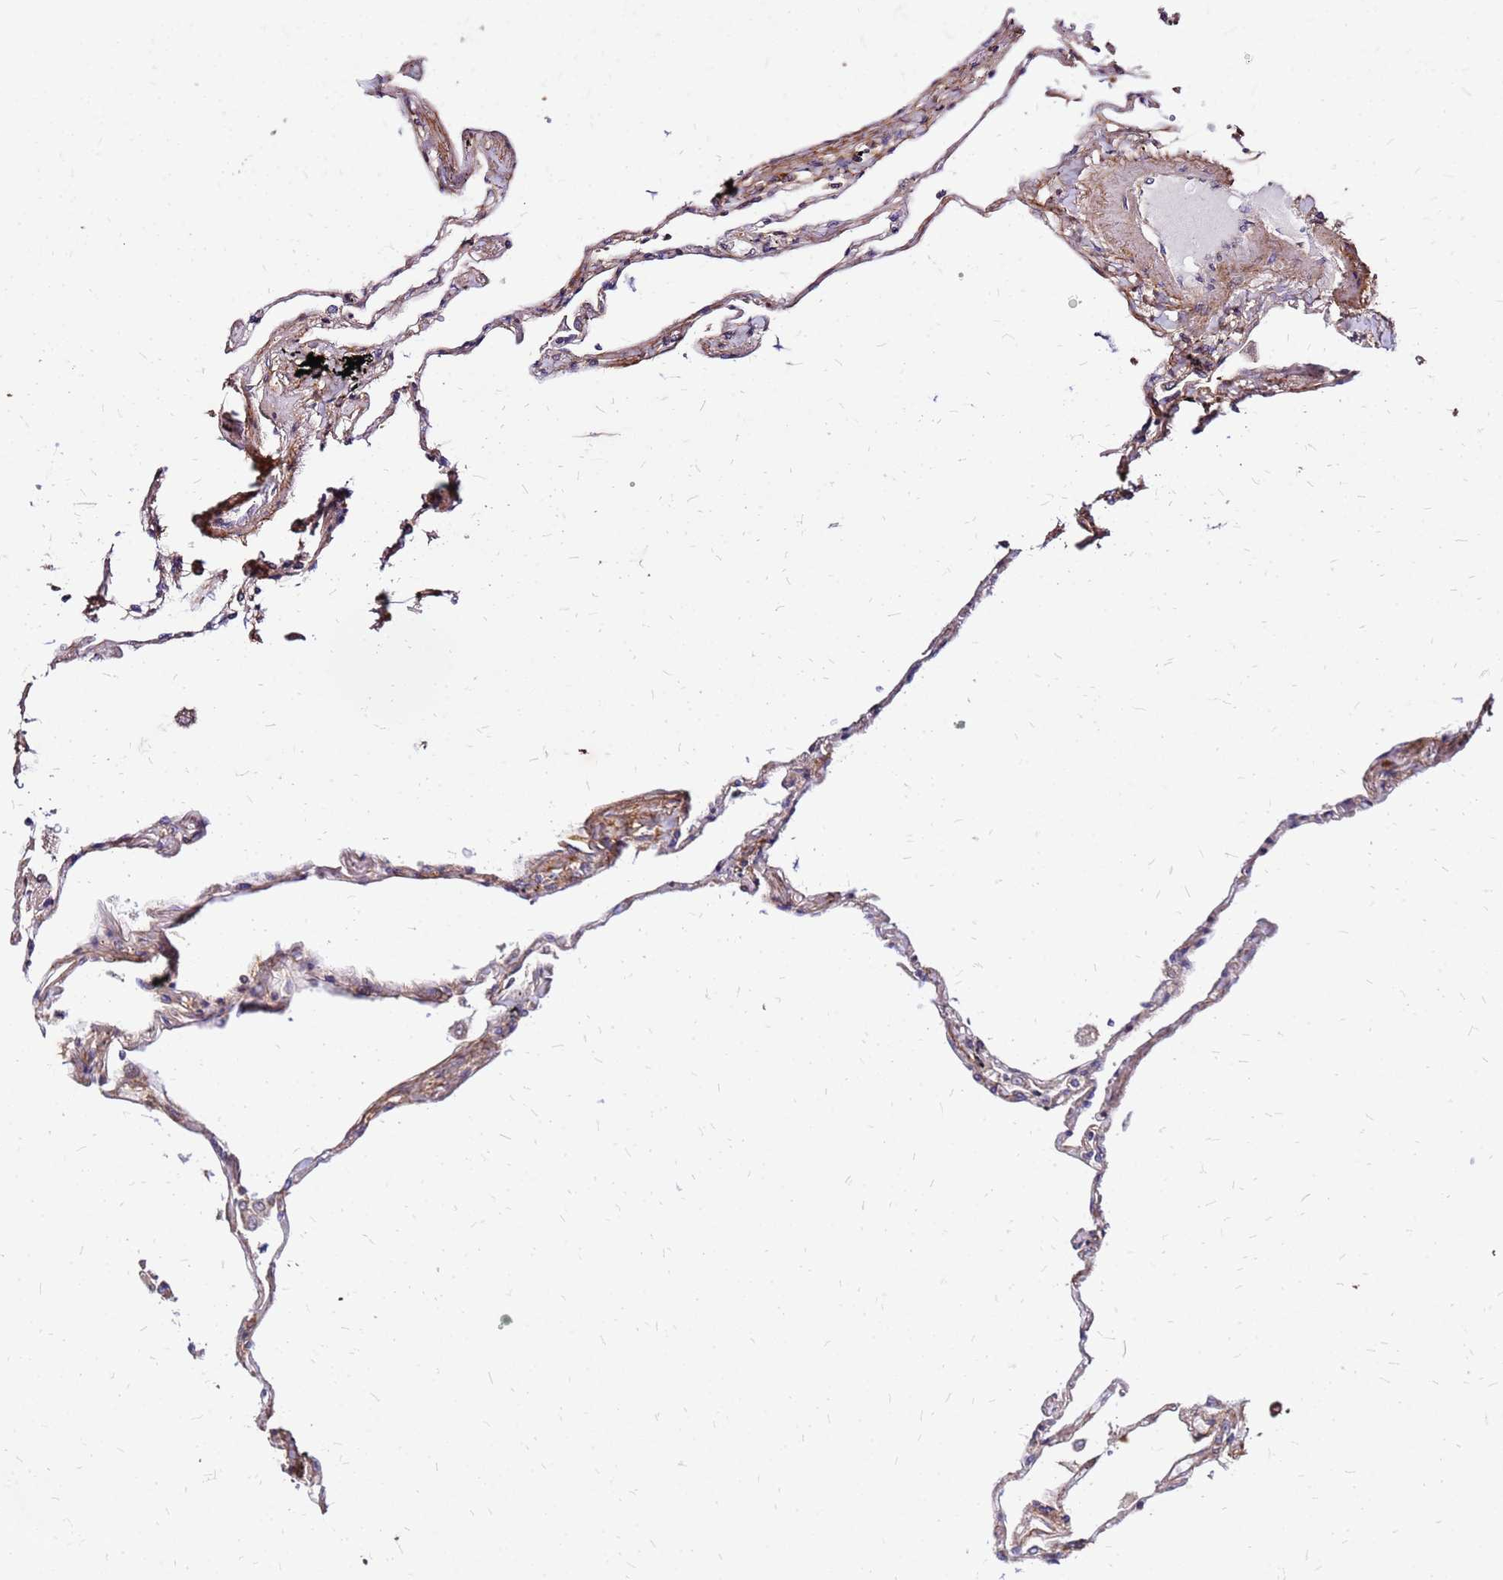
{"staining": {"intensity": "moderate", "quantity": "25%-75%", "location": "cytoplasmic/membranous"}, "tissue": "lung", "cell_type": "Alveolar cells", "image_type": "normal", "snomed": [{"axis": "morphology", "description": "Normal tissue, NOS"}, {"axis": "topography", "description": "Lung"}], "caption": "This is an image of immunohistochemistry (IHC) staining of normal lung, which shows moderate staining in the cytoplasmic/membranous of alveolar cells.", "gene": "CYBC1", "patient": {"sex": "female", "age": 67}}